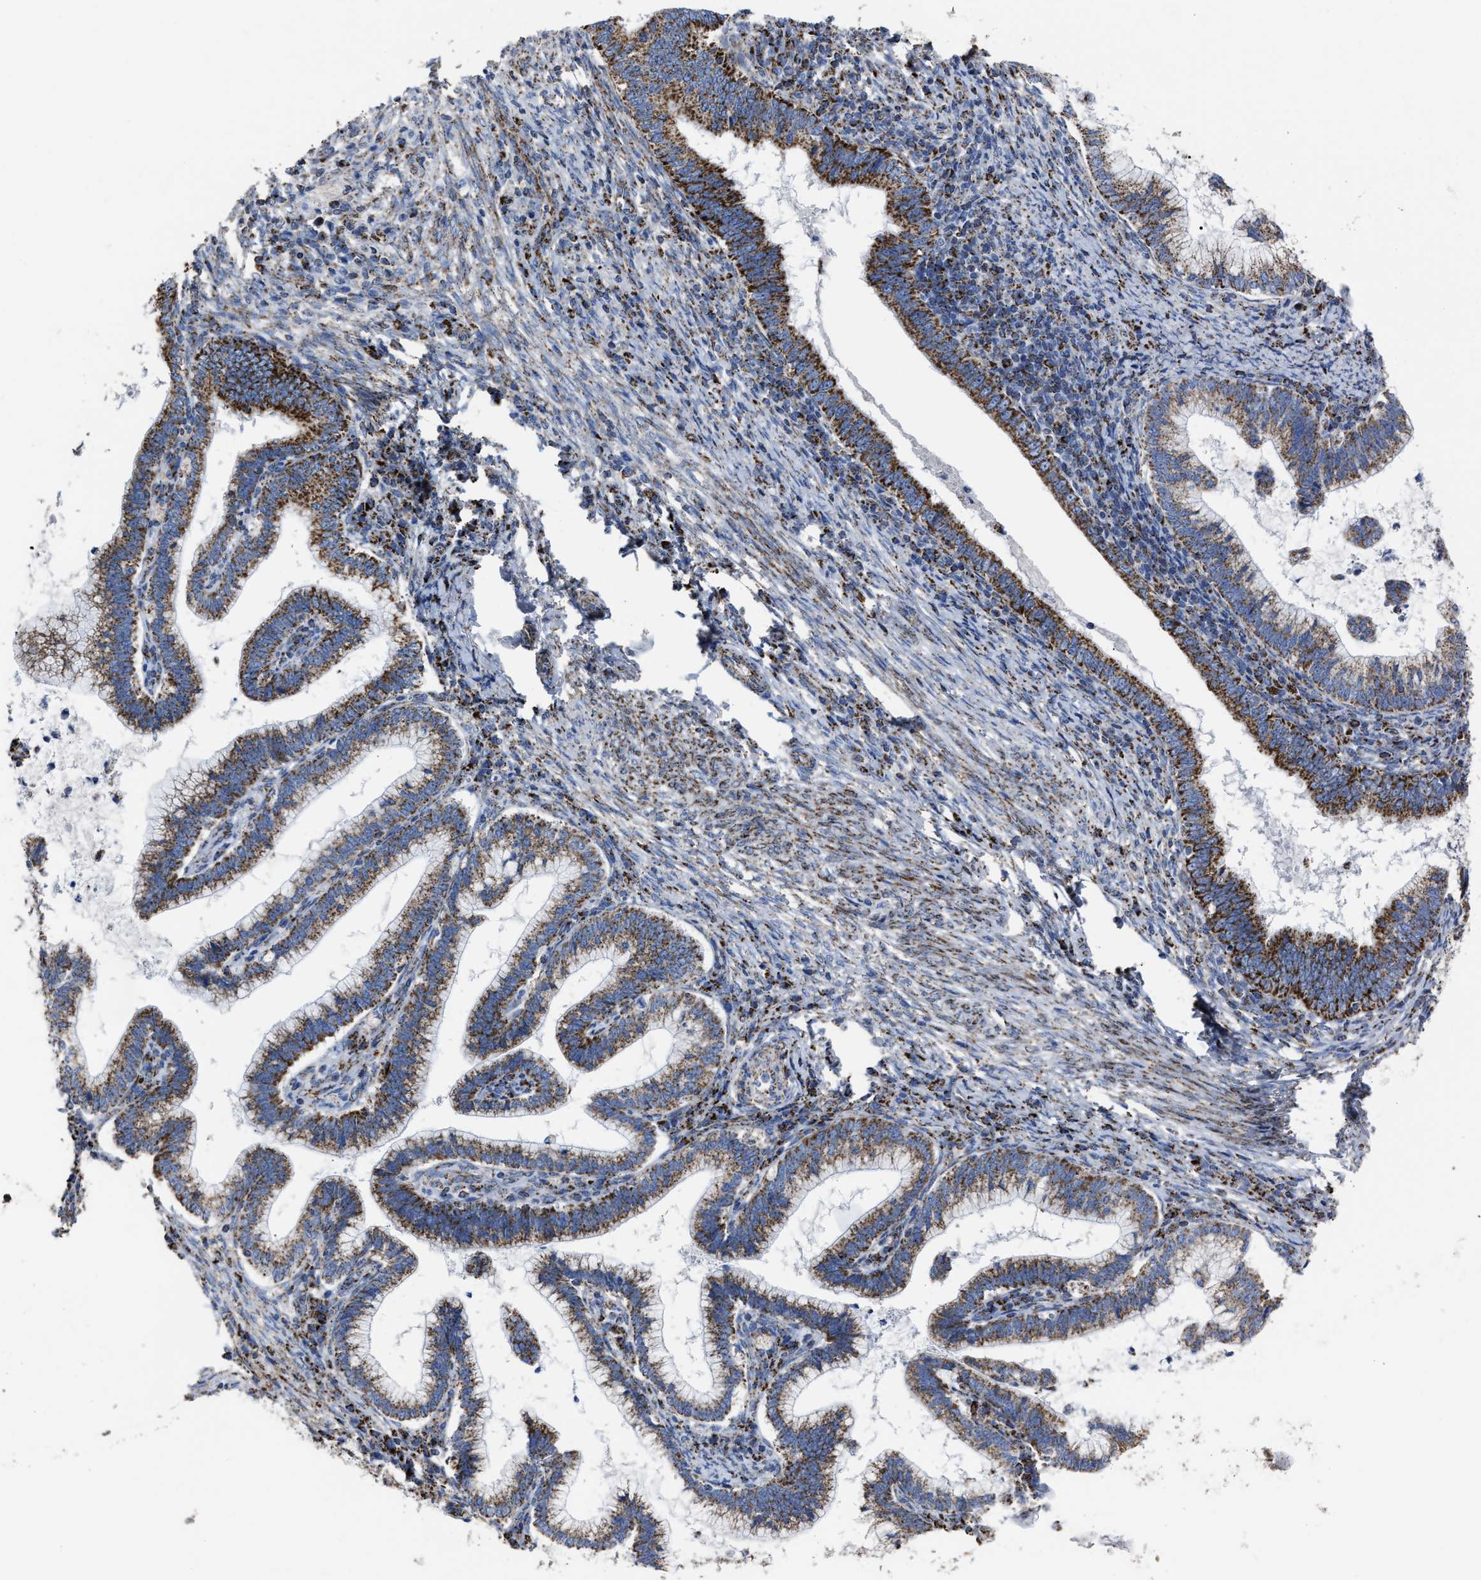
{"staining": {"intensity": "strong", "quantity": ">75%", "location": "cytoplasmic/membranous"}, "tissue": "cervical cancer", "cell_type": "Tumor cells", "image_type": "cancer", "snomed": [{"axis": "morphology", "description": "Adenocarcinoma, NOS"}, {"axis": "topography", "description": "Cervix"}], "caption": "Protein staining shows strong cytoplasmic/membranous positivity in about >75% of tumor cells in cervical cancer.", "gene": "NDUFV3", "patient": {"sex": "female", "age": 36}}